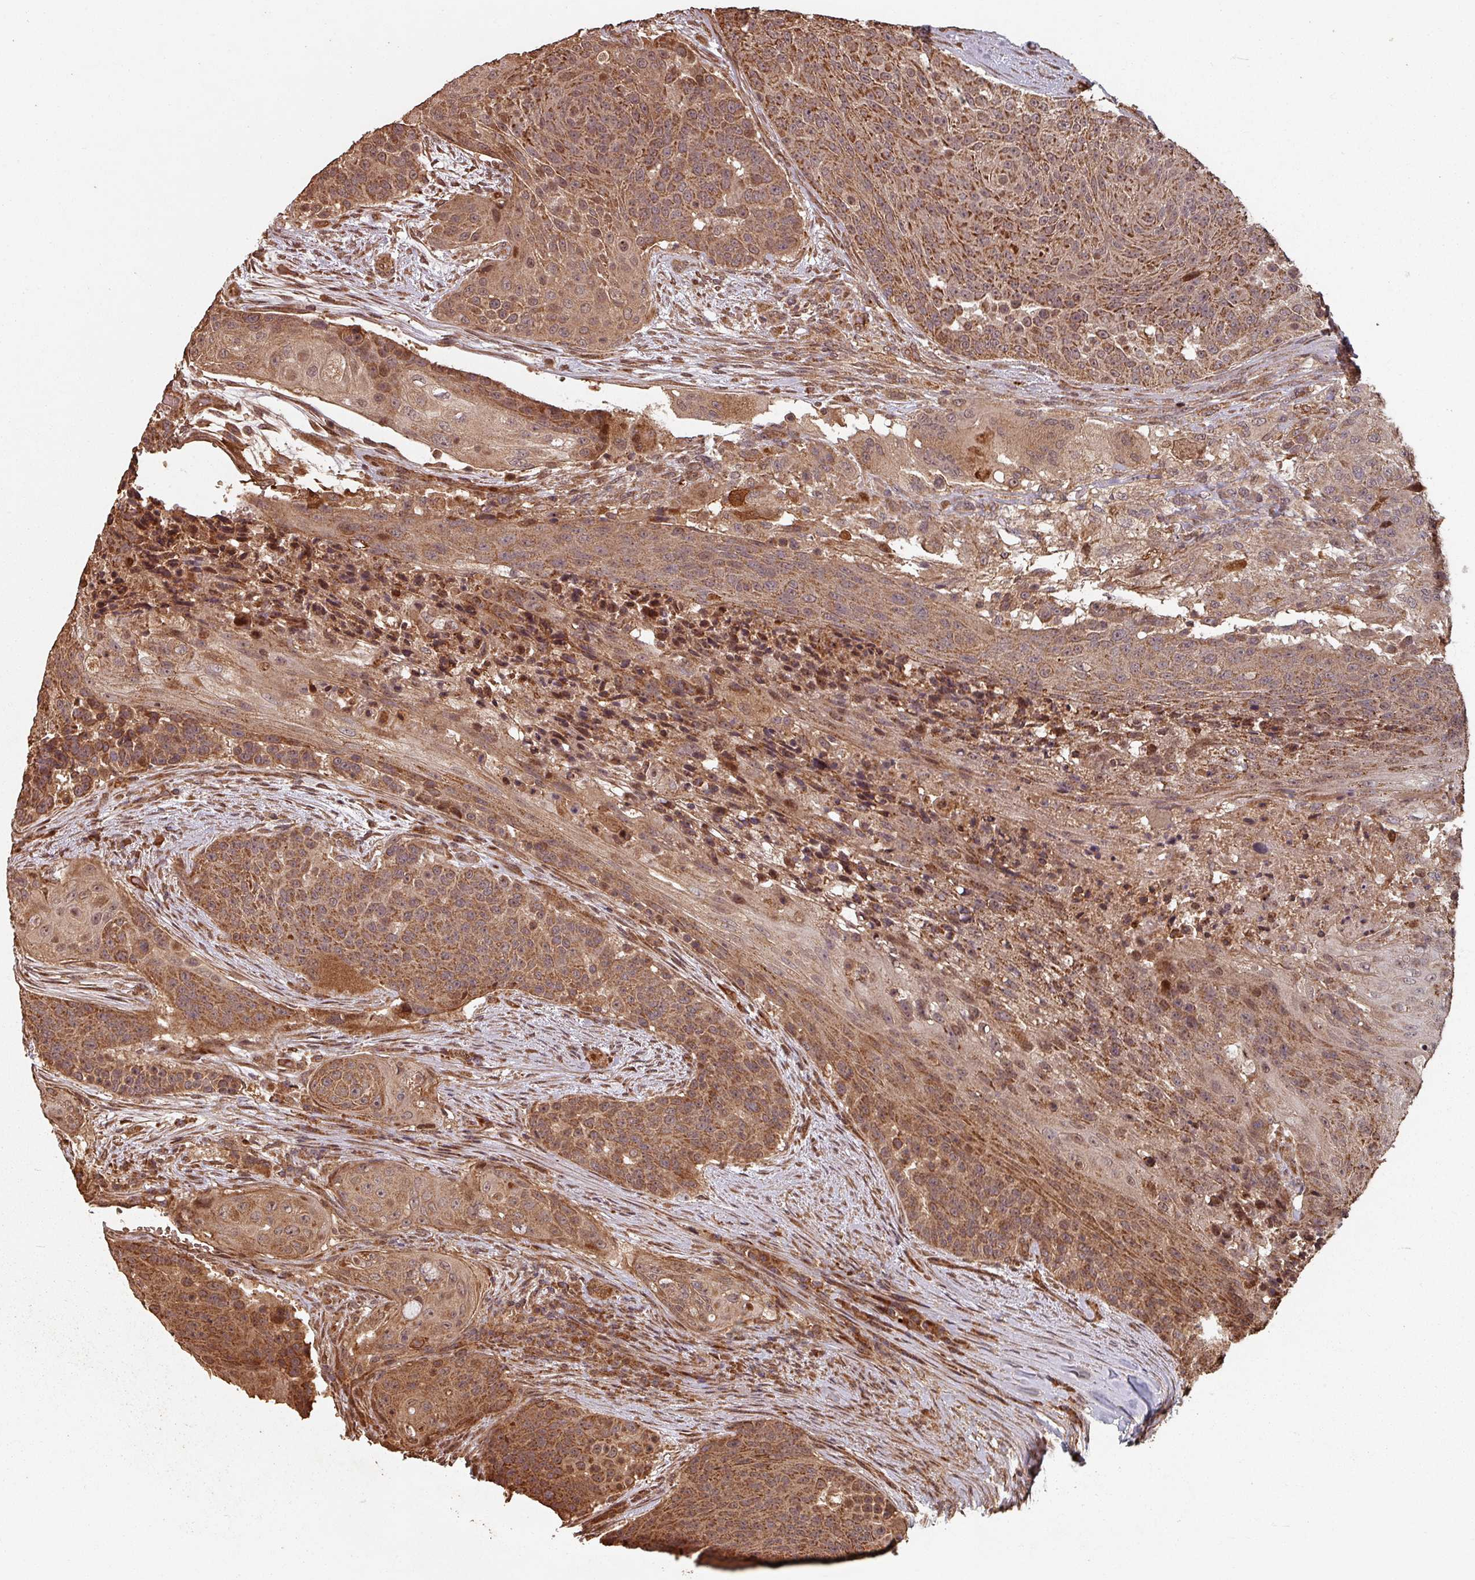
{"staining": {"intensity": "strong", "quantity": ">75%", "location": "cytoplasmic/membranous"}, "tissue": "urothelial cancer", "cell_type": "Tumor cells", "image_type": "cancer", "snomed": [{"axis": "morphology", "description": "Urothelial carcinoma, High grade"}, {"axis": "topography", "description": "Urinary bladder"}], "caption": "This photomicrograph demonstrates immunohistochemistry staining of human urothelial cancer, with high strong cytoplasmic/membranous staining in about >75% of tumor cells.", "gene": "EID1", "patient": {"sex": "female", "age": 63}}